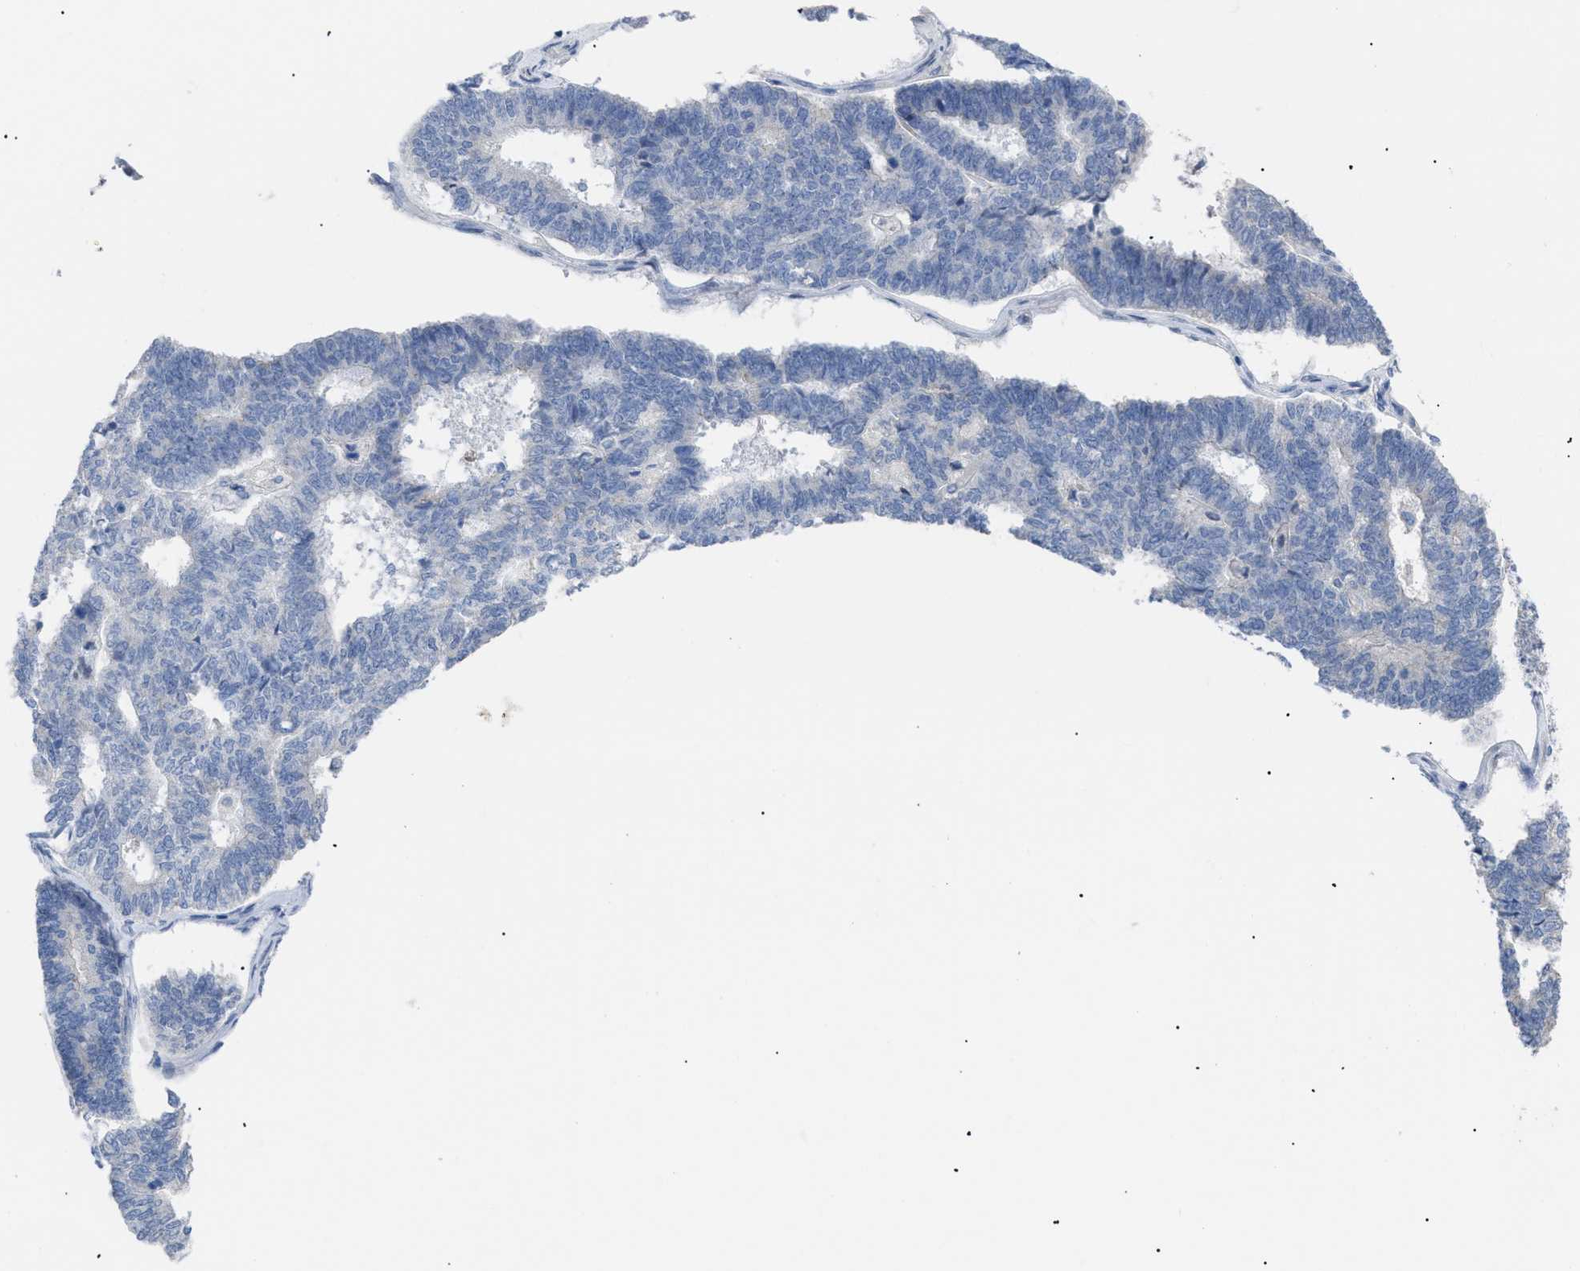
{"staining": {"intensity": "negative", "quantity": "none", "location": "none"}, "tissue": "endometrial cancer", "cell_type": "Tumor cells", "image_type": "cancer", "snomed": [{"axis": "morphology", "description": "Adenocarcinoma, NOS"}, {"axis": "topography", "description": "Endometrium"}], "caption": "Endometrial cancer (adenocarcinoma) stained for a protein using immunohistochemistry (IHC) shows no expression tumor cells.", "gene": "CAV3", "patient": {"sex": "female", "age": 70}}